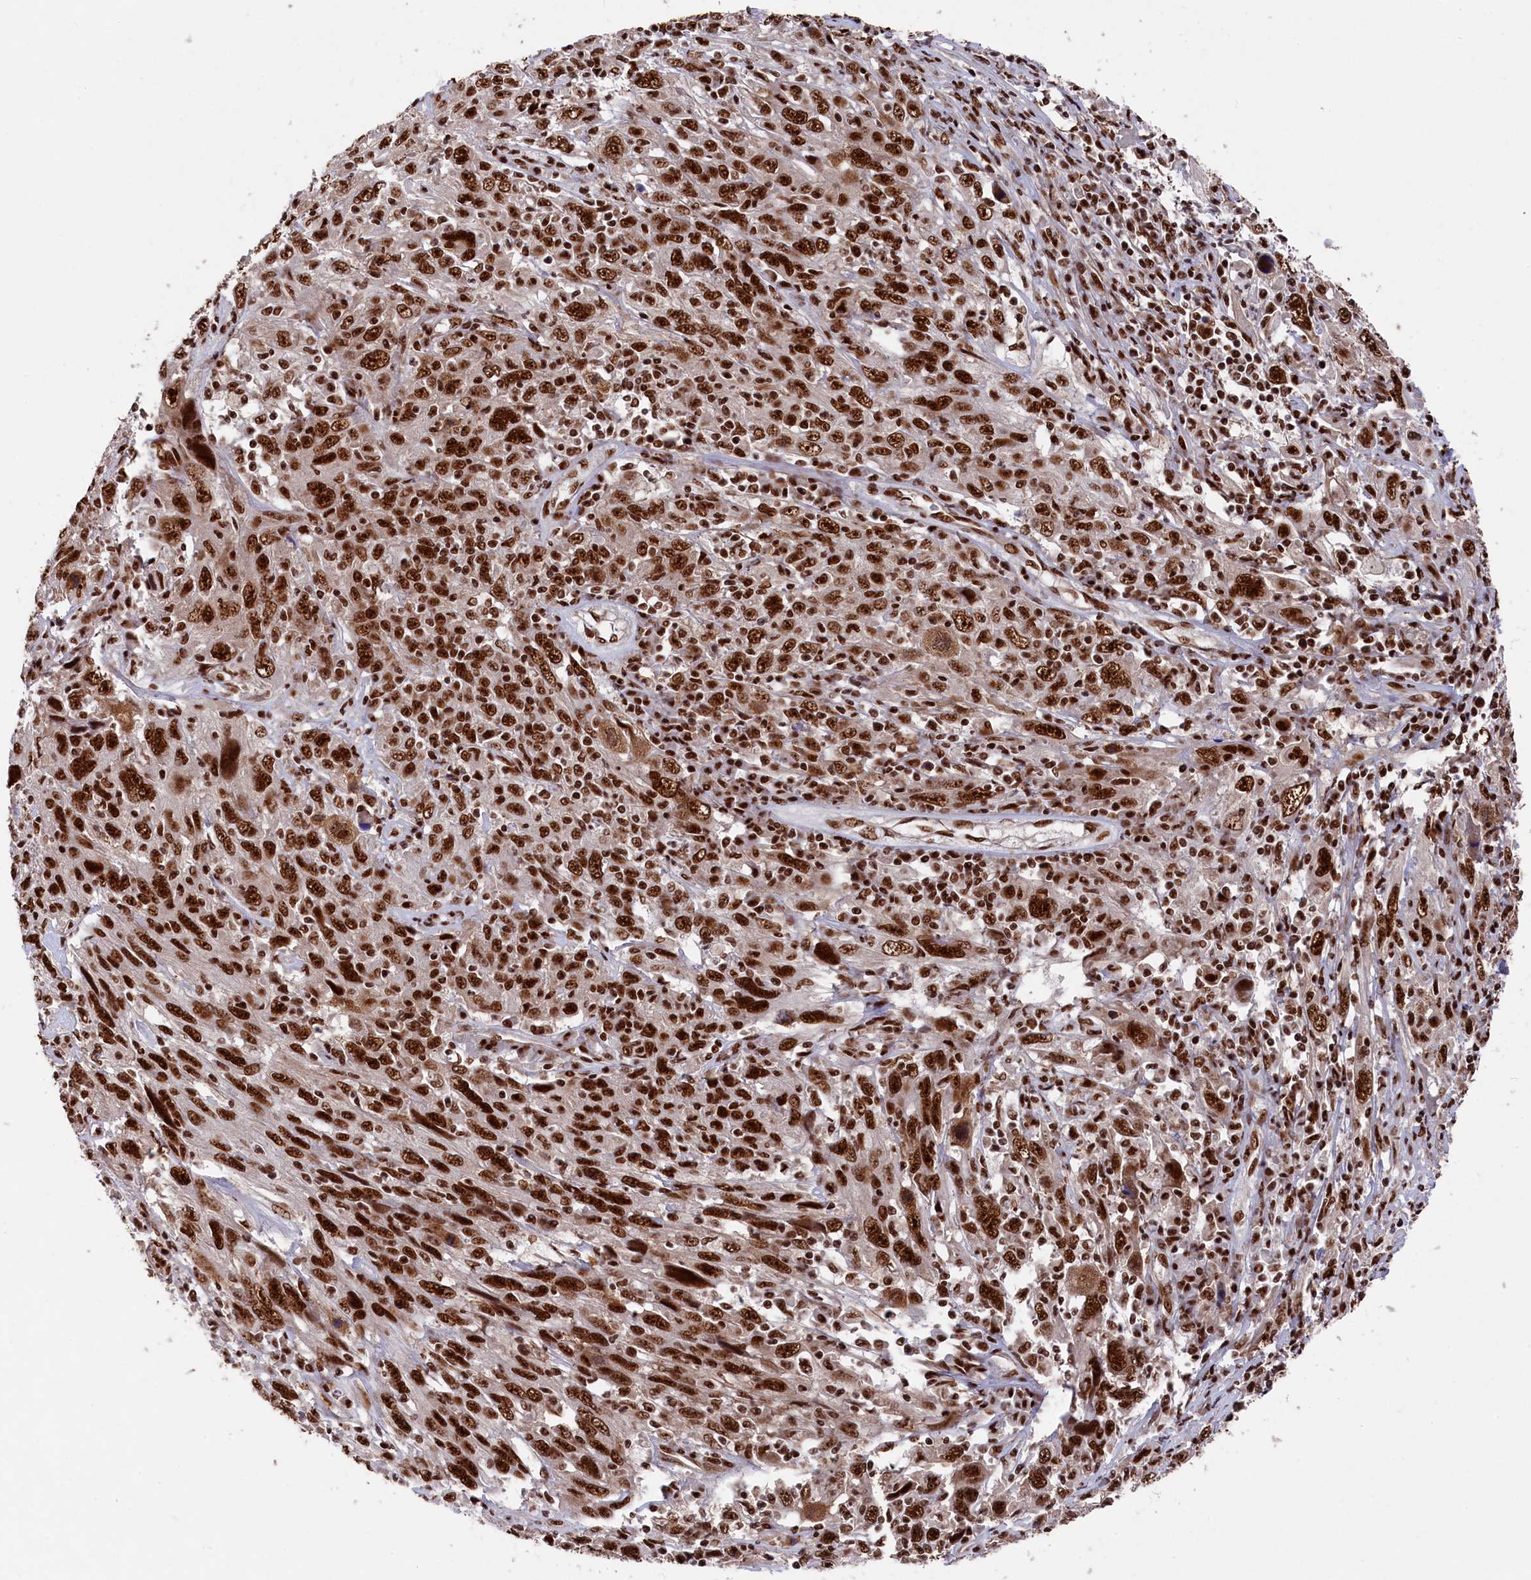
{"staining": {"intensity": "strong", "quantity": ">75%", "location": "nuclear"}, "tissue": "cervical cancer", "cell_type": "Tumor cells", "image_type": "cancer", "snomed": [{"axis": "morphology", "description": "Squamous cell carcinoma, NOS"}, {"axis": "topography", "description": "Cervix"}], "caption": "Approximately >75% of tumor cells in squamous cell carcinoma (cervical) exhibit strong nuclear protein positivity as visualized by brown immunohistochemical staining.", "gene": "PRPF31", "patient": {"sex": "female", "age": 46}}